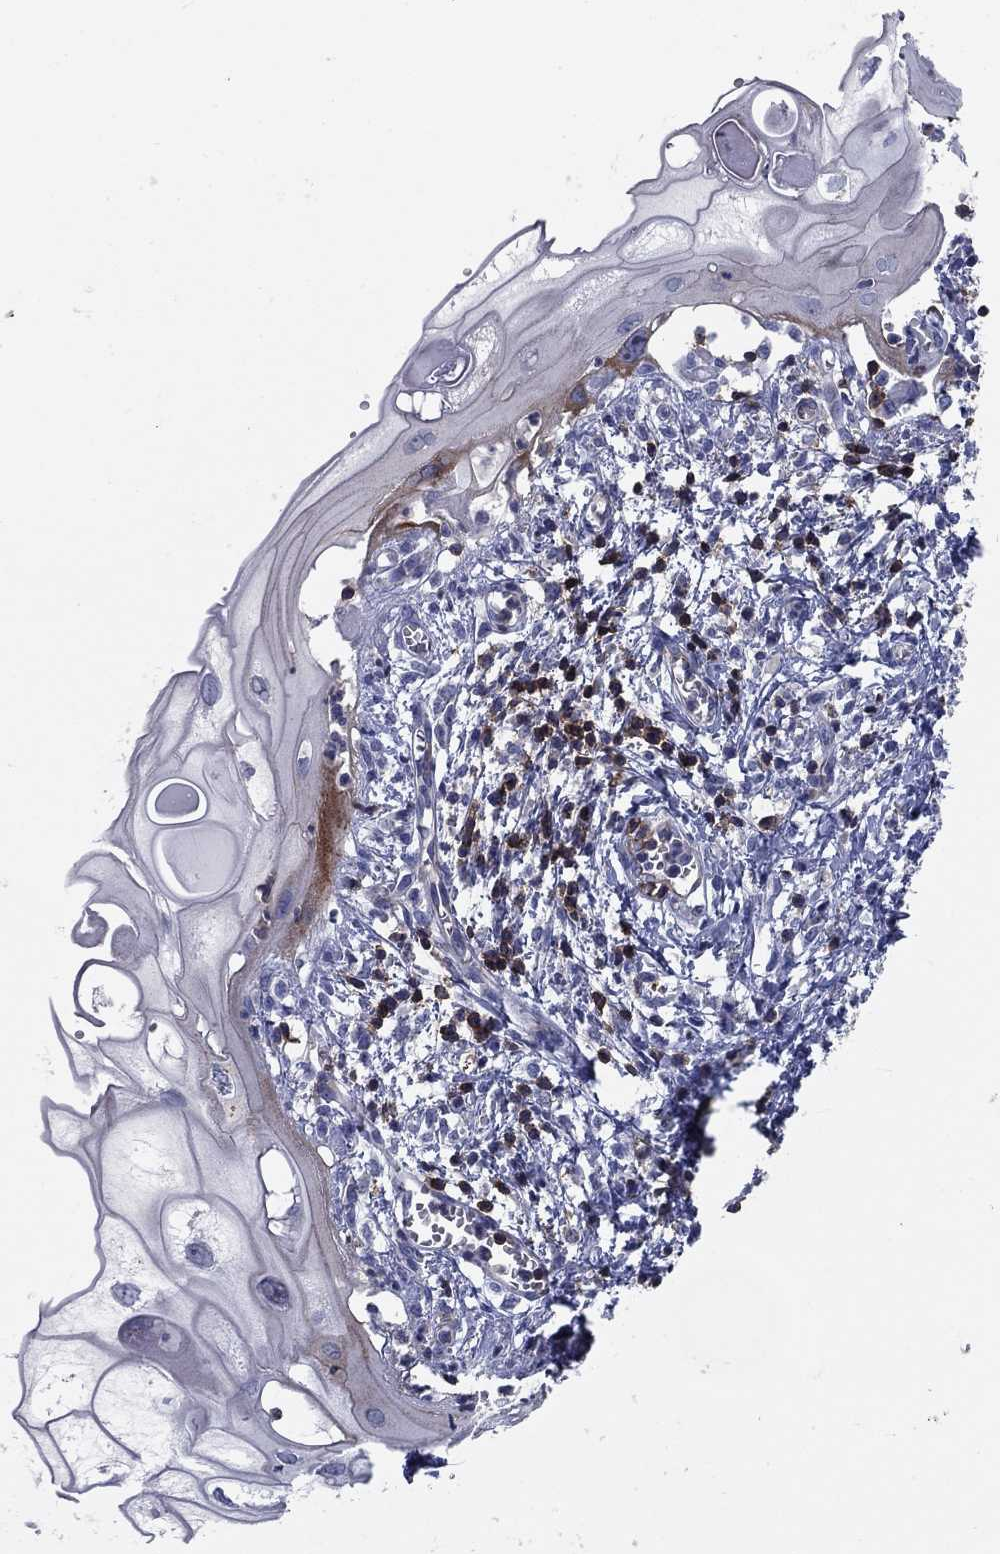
{"staining": {"intensity": "negative", "quantity": "none", "location": "none"}, "tissue": "cervical cancer", "cell_type": "Tumor cells", "image_type": "cancer", "snomed": [{"axis": "morphology", "description": "Squamous cell carcinoma, NOS"}, {"axis": "topography", "description": "Cervix"}], "caption": "Tumor cells show no significant positivity in squamous cell carcinoma (cervical). (DAB (3,3'-diaminobenzidine) IHC, high magnification).", "gene": "SIT1", "patient": {"sex": "female", "age": 30}}